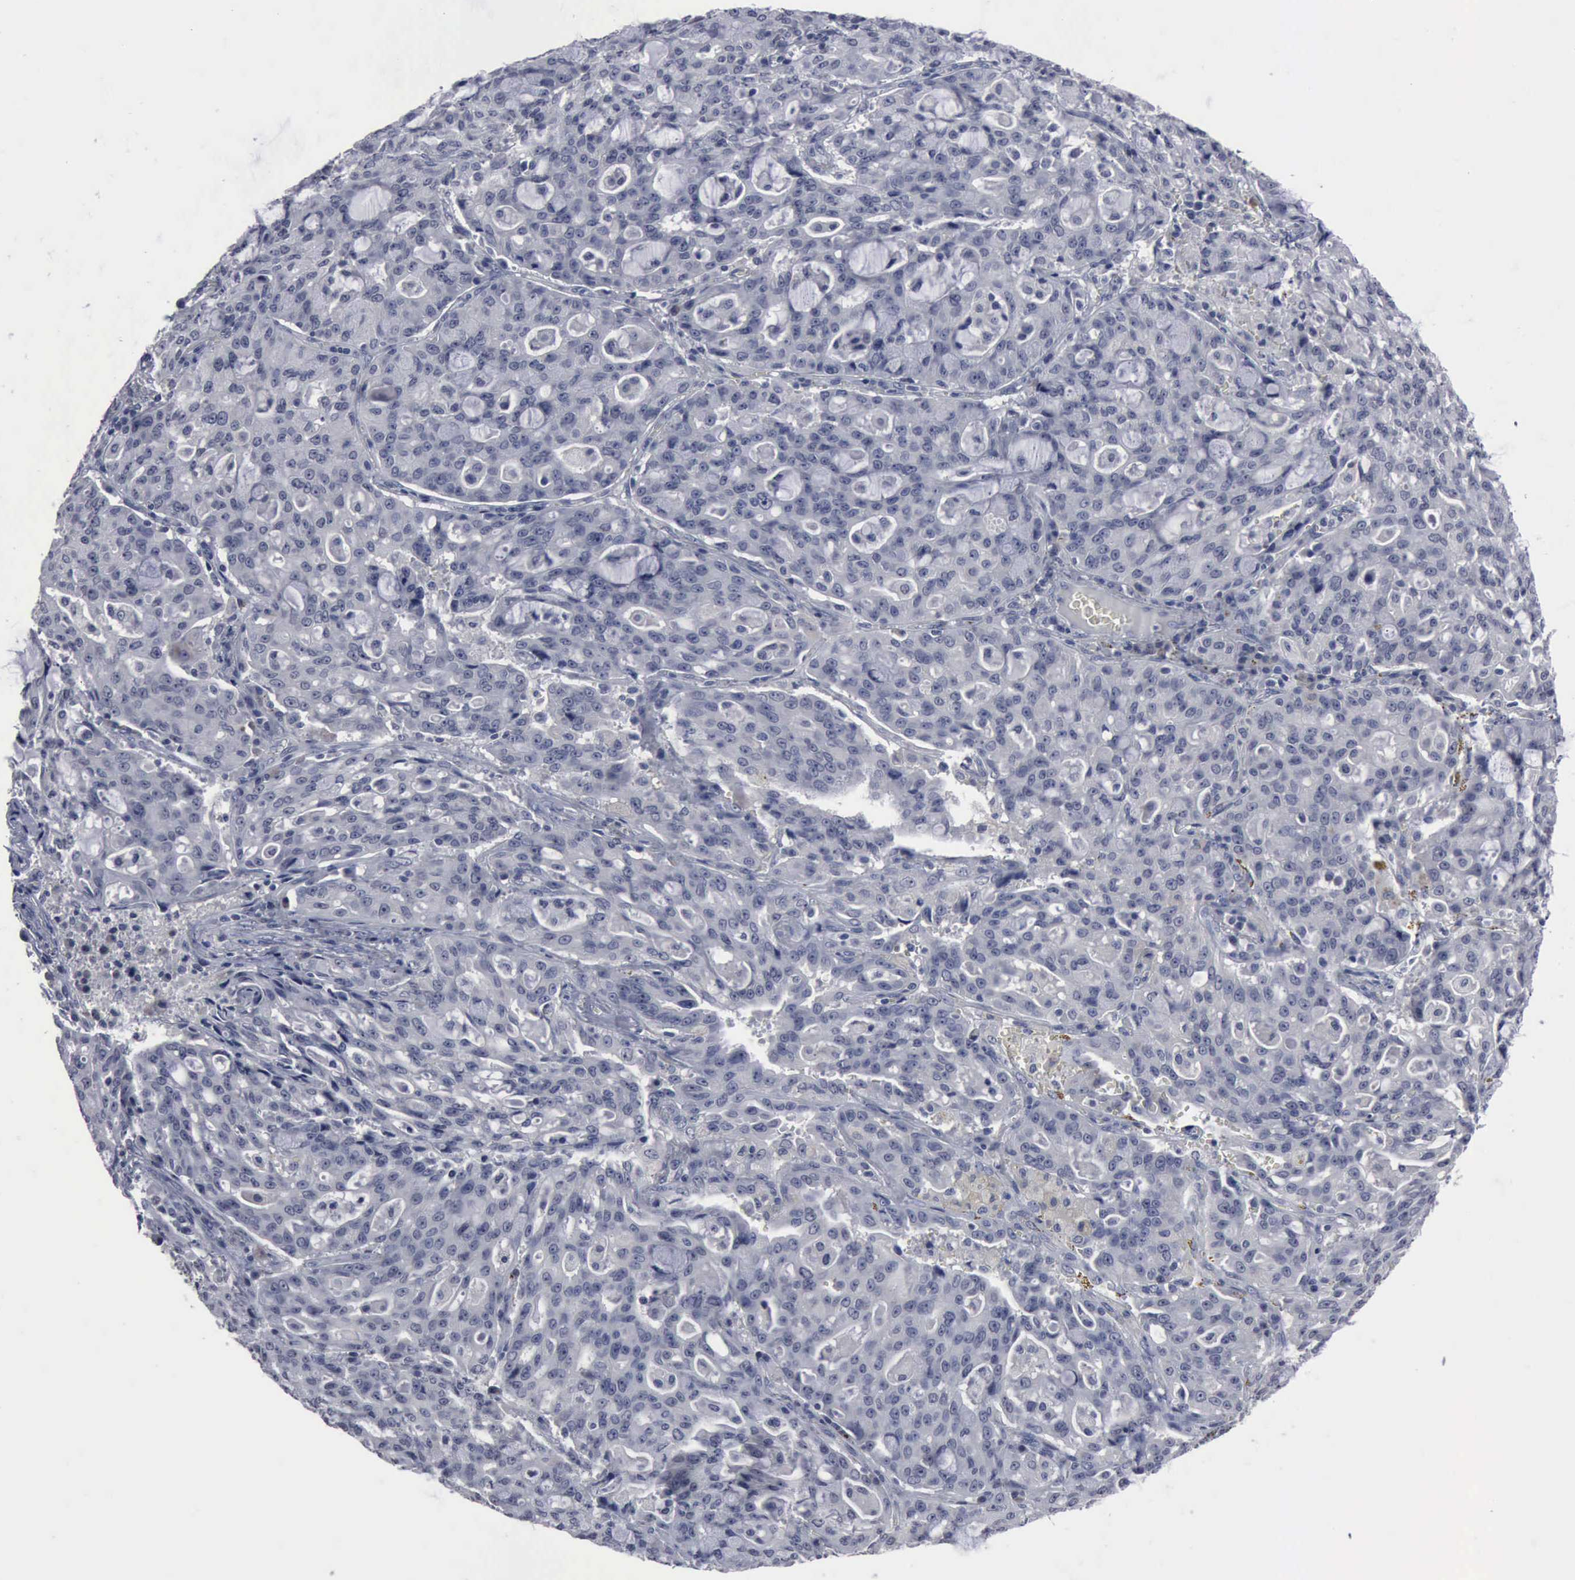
{"staining": {"intensity": "negative", "quantity": "none", "location": "none"}, "tissue": "lung cancer", "cell_type": "Tumor cells", "image_type": "cancer", "snomed": [{"axis": "morphology", "description": "Adenocarcinoma, NOS"}, {"axis": "topography", "description": "Lung"}], "caption": "Tumor cells are negative for brown protein staining in lung cancer. (Immunohistochemistry, brightfield microscopy, high magnification).", "gene": "MYO18B", "patient": {"sex": "female", "age": 44}}